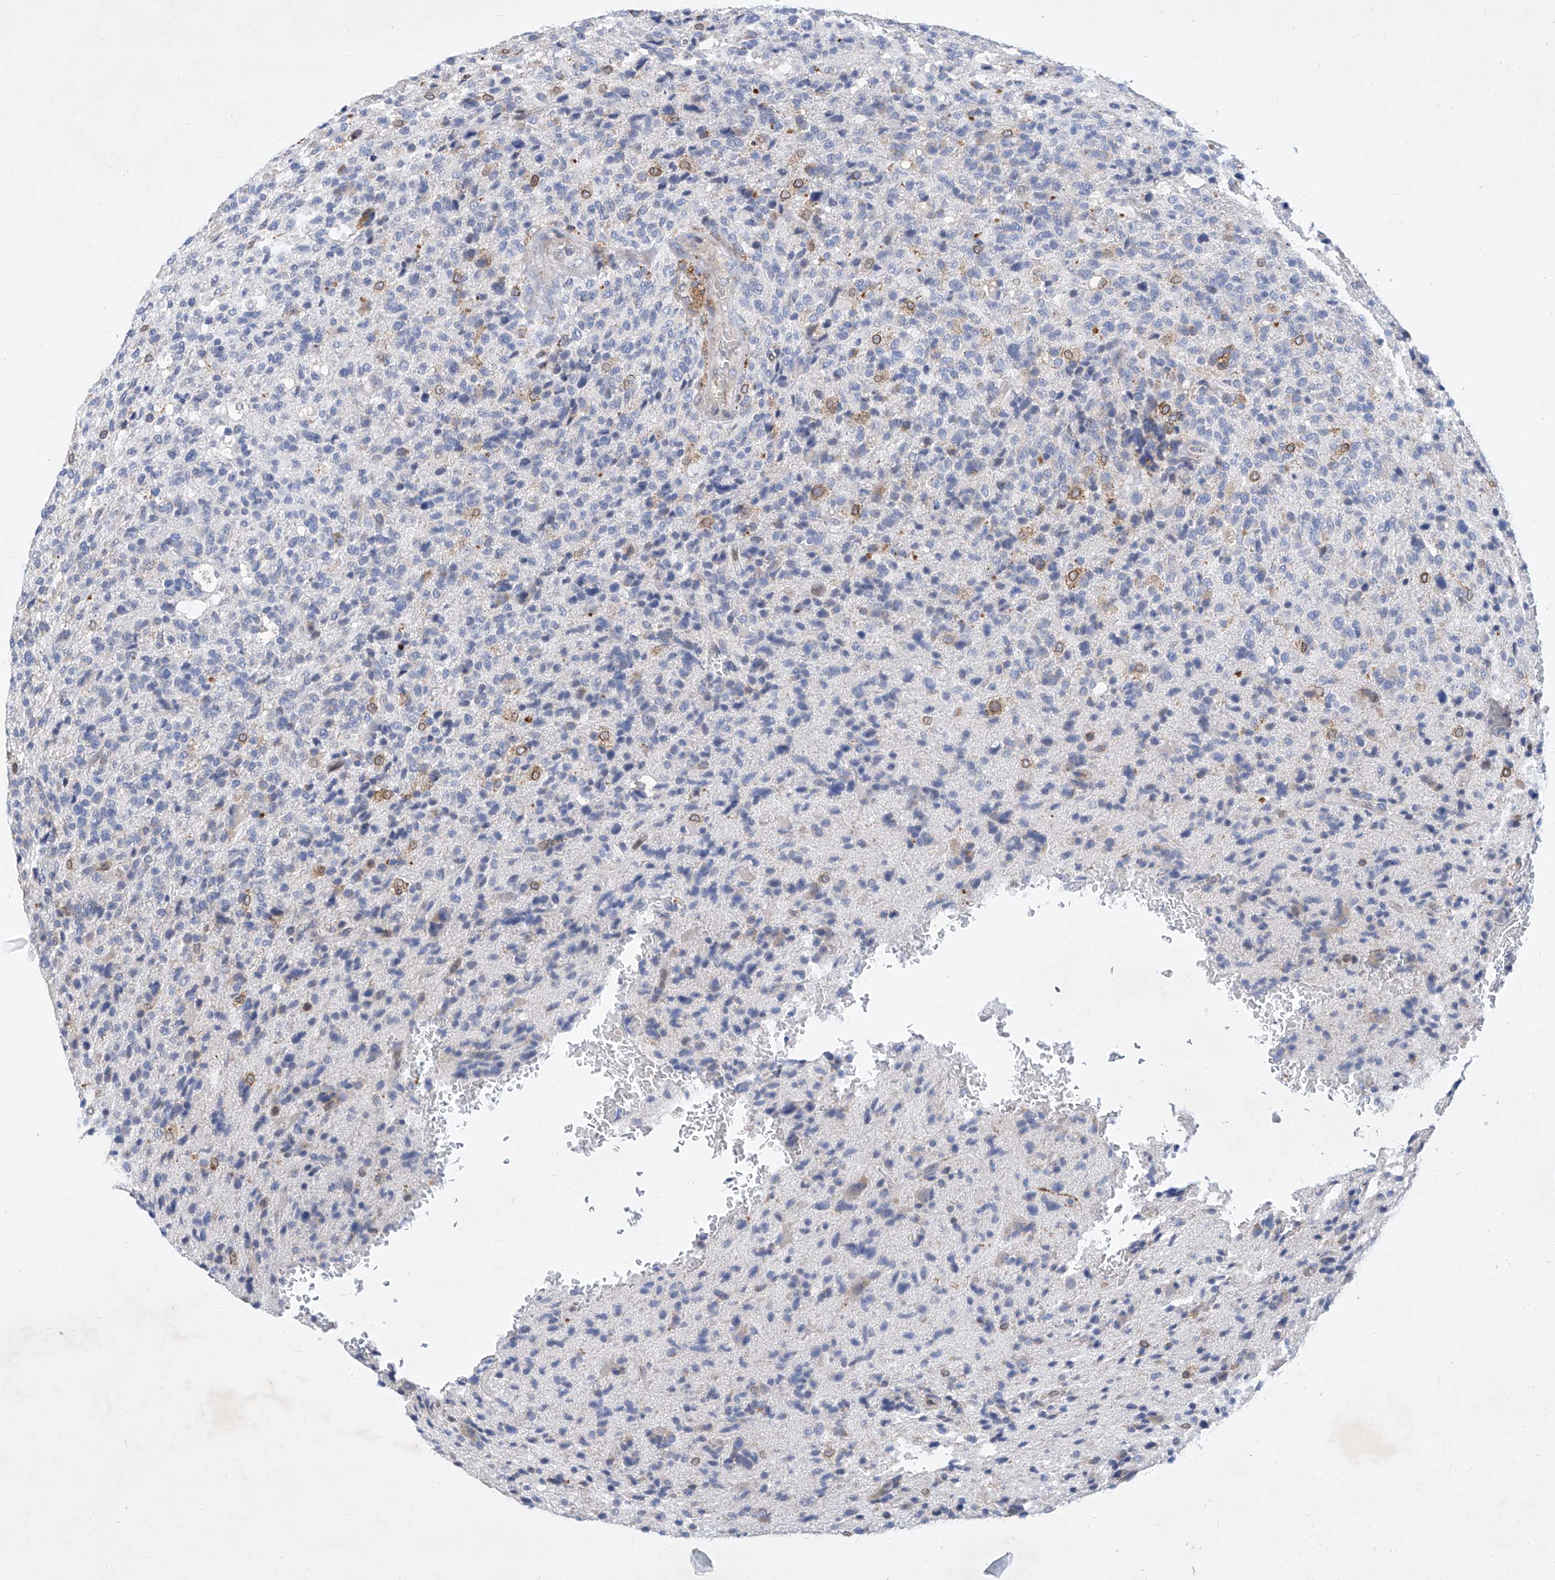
{"staining": {"intensity": "negative", "quantity": "none", "location": "none"}, "tissue": "glioma", "cell_type": "Tumor cells", "image_type": "cancer", "snomed": [{"axis": "morphology", "description": "Glioma, malignant, High grade"}, {"axis": "topography", "description": "Brain"}], "caption": "The micrograph displays no staining of tumor cells in glioma.", "gene": "MX2", "patient": {"sex": "male", "age": 72}}